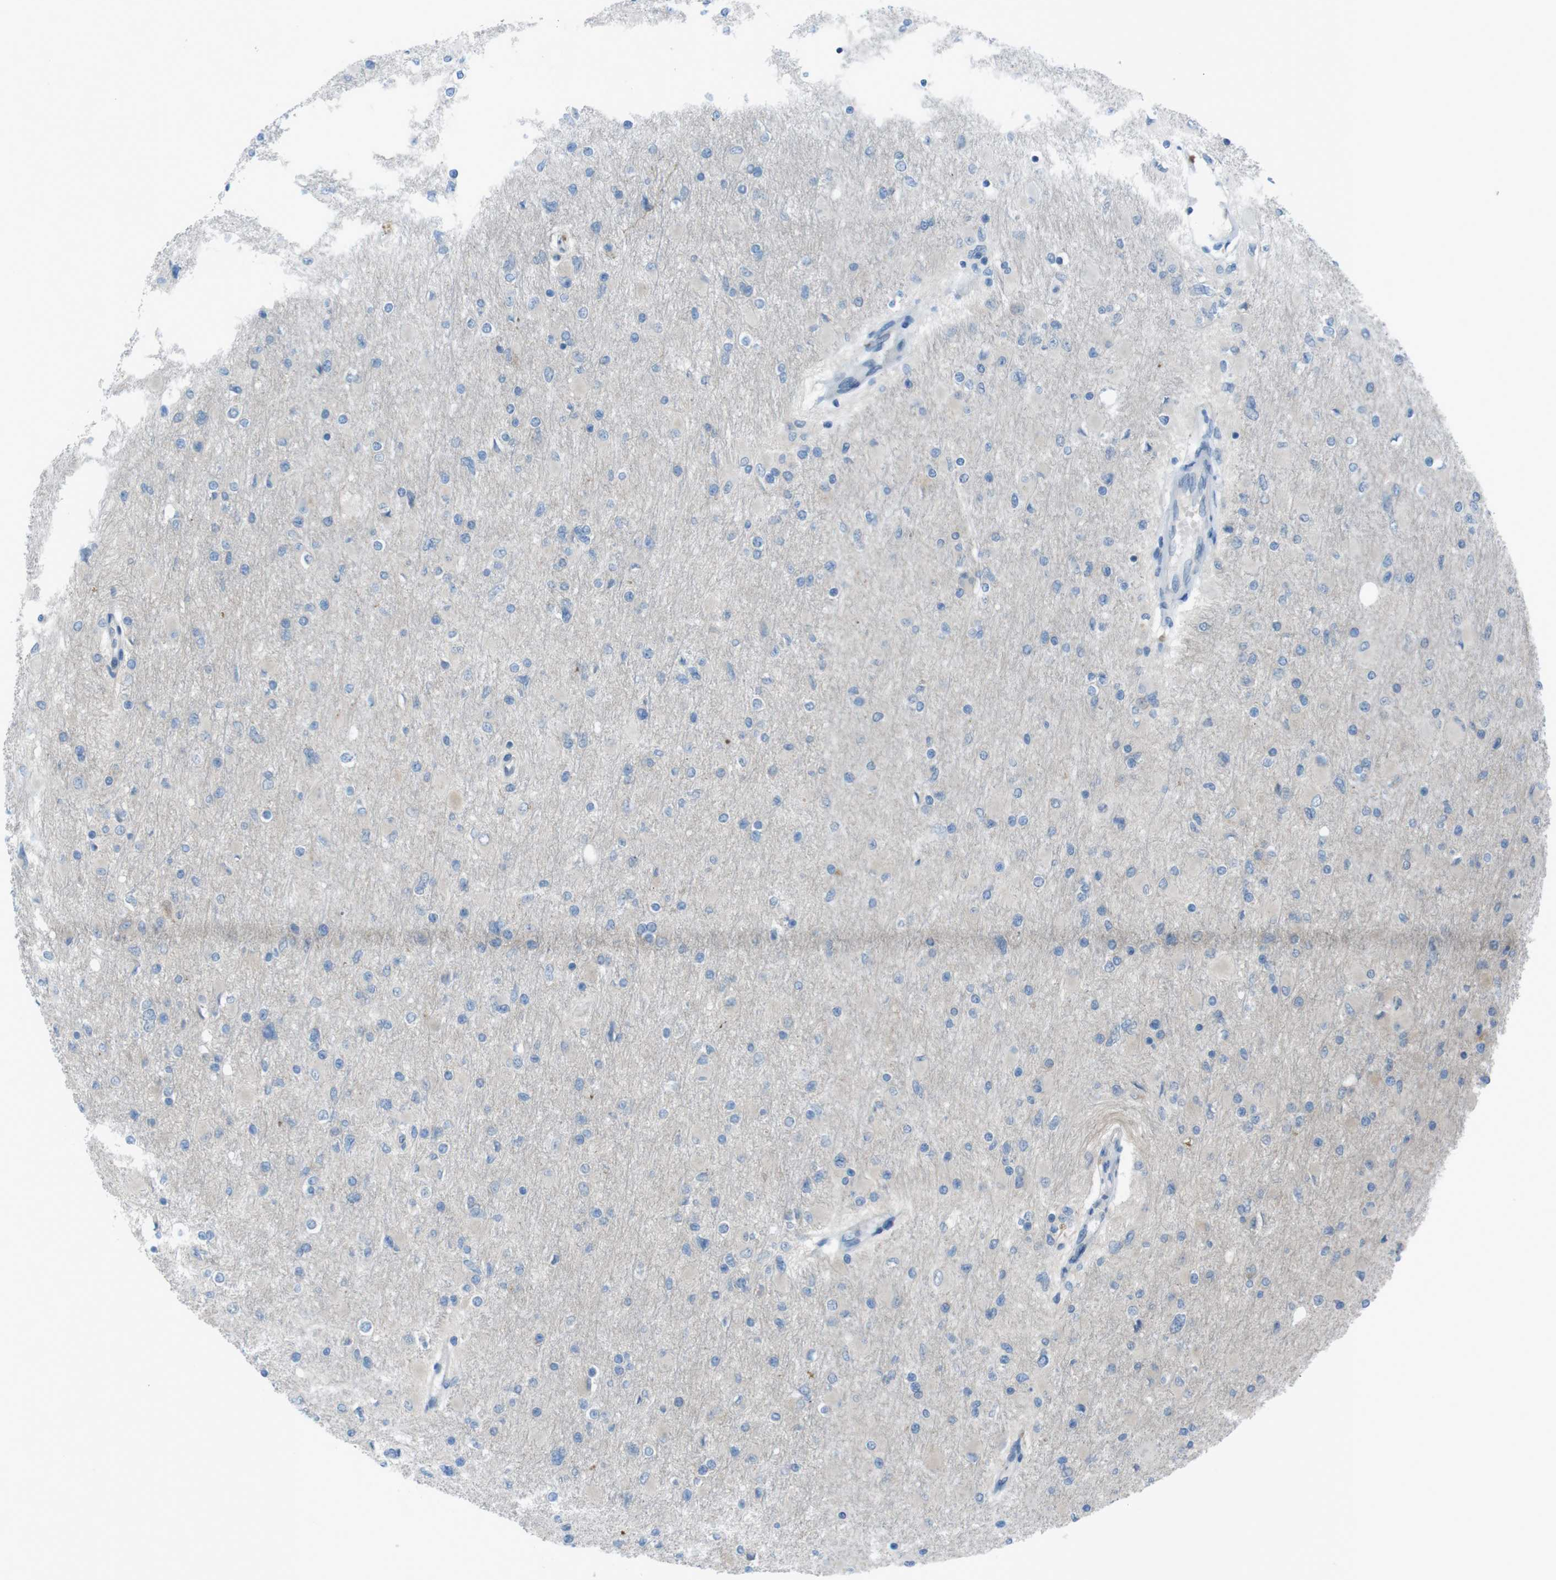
{"staining": {"intensity": "negative", "quantity": "none", "location": "none"}, "tissue": "glioma", "cell_type": "Tumor cells", "image_type": "cancer", "snomed": [{"axis": "morphology", "description": "Glioma, malignant, High grade"}, {"axis": "topography", "description": "Cerebral cortex"}], "caption": "Image shows no significant protein staining in tumor cells of glioma. The staining was performed using DAB (3,3'-diaminobenzidine) to visualize the protein expression in brown, while the nuclei were stained in blue with hematoxylin (Magnification: 20x).", "gene": "ZDHHC20", "patient": {"sex": "female", "age": 36}}